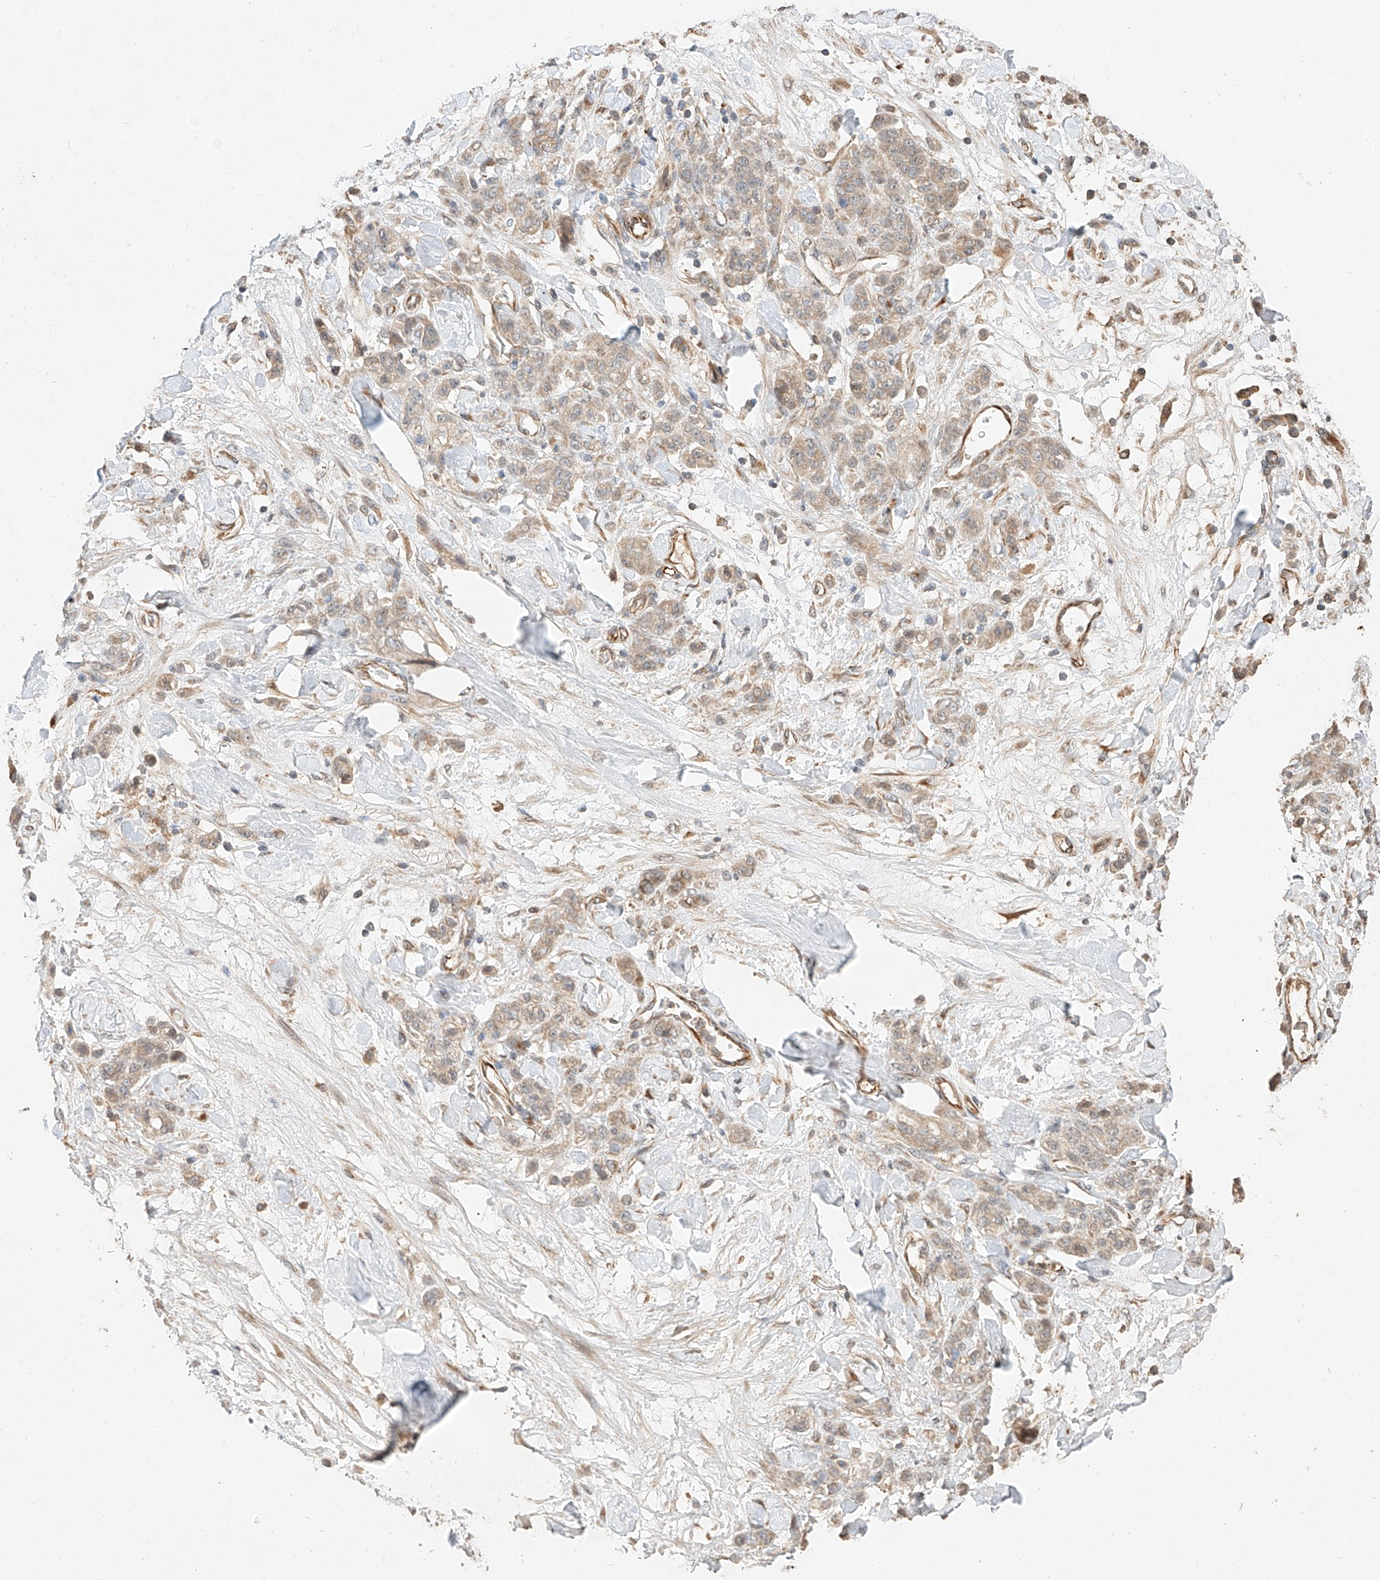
{"staining": {"intensity": "weak", "quantity": ">75%", "location": "cytoplasmic/membranous"}, "tissue": "stomach cancer", "cell_type": "Tumor cells", "image_type": "cancer", "snomed": [{"axis": "morphology", "description": "Normal tissue, NOS"}, {"axis": "morphology", "description": "Adenocarcinoma, NOS"}, {"axis": "topography", "description": "Stomach"}], "caption": "This histopathology image reveals immunohistochemistry (IHC) staining of human stomach cancer, with low weak cytoplasmic/membranous expression in about >75% of tumor cells.", "gene": "SUSD6", "patient": {"sex": "male", "age": 82}}